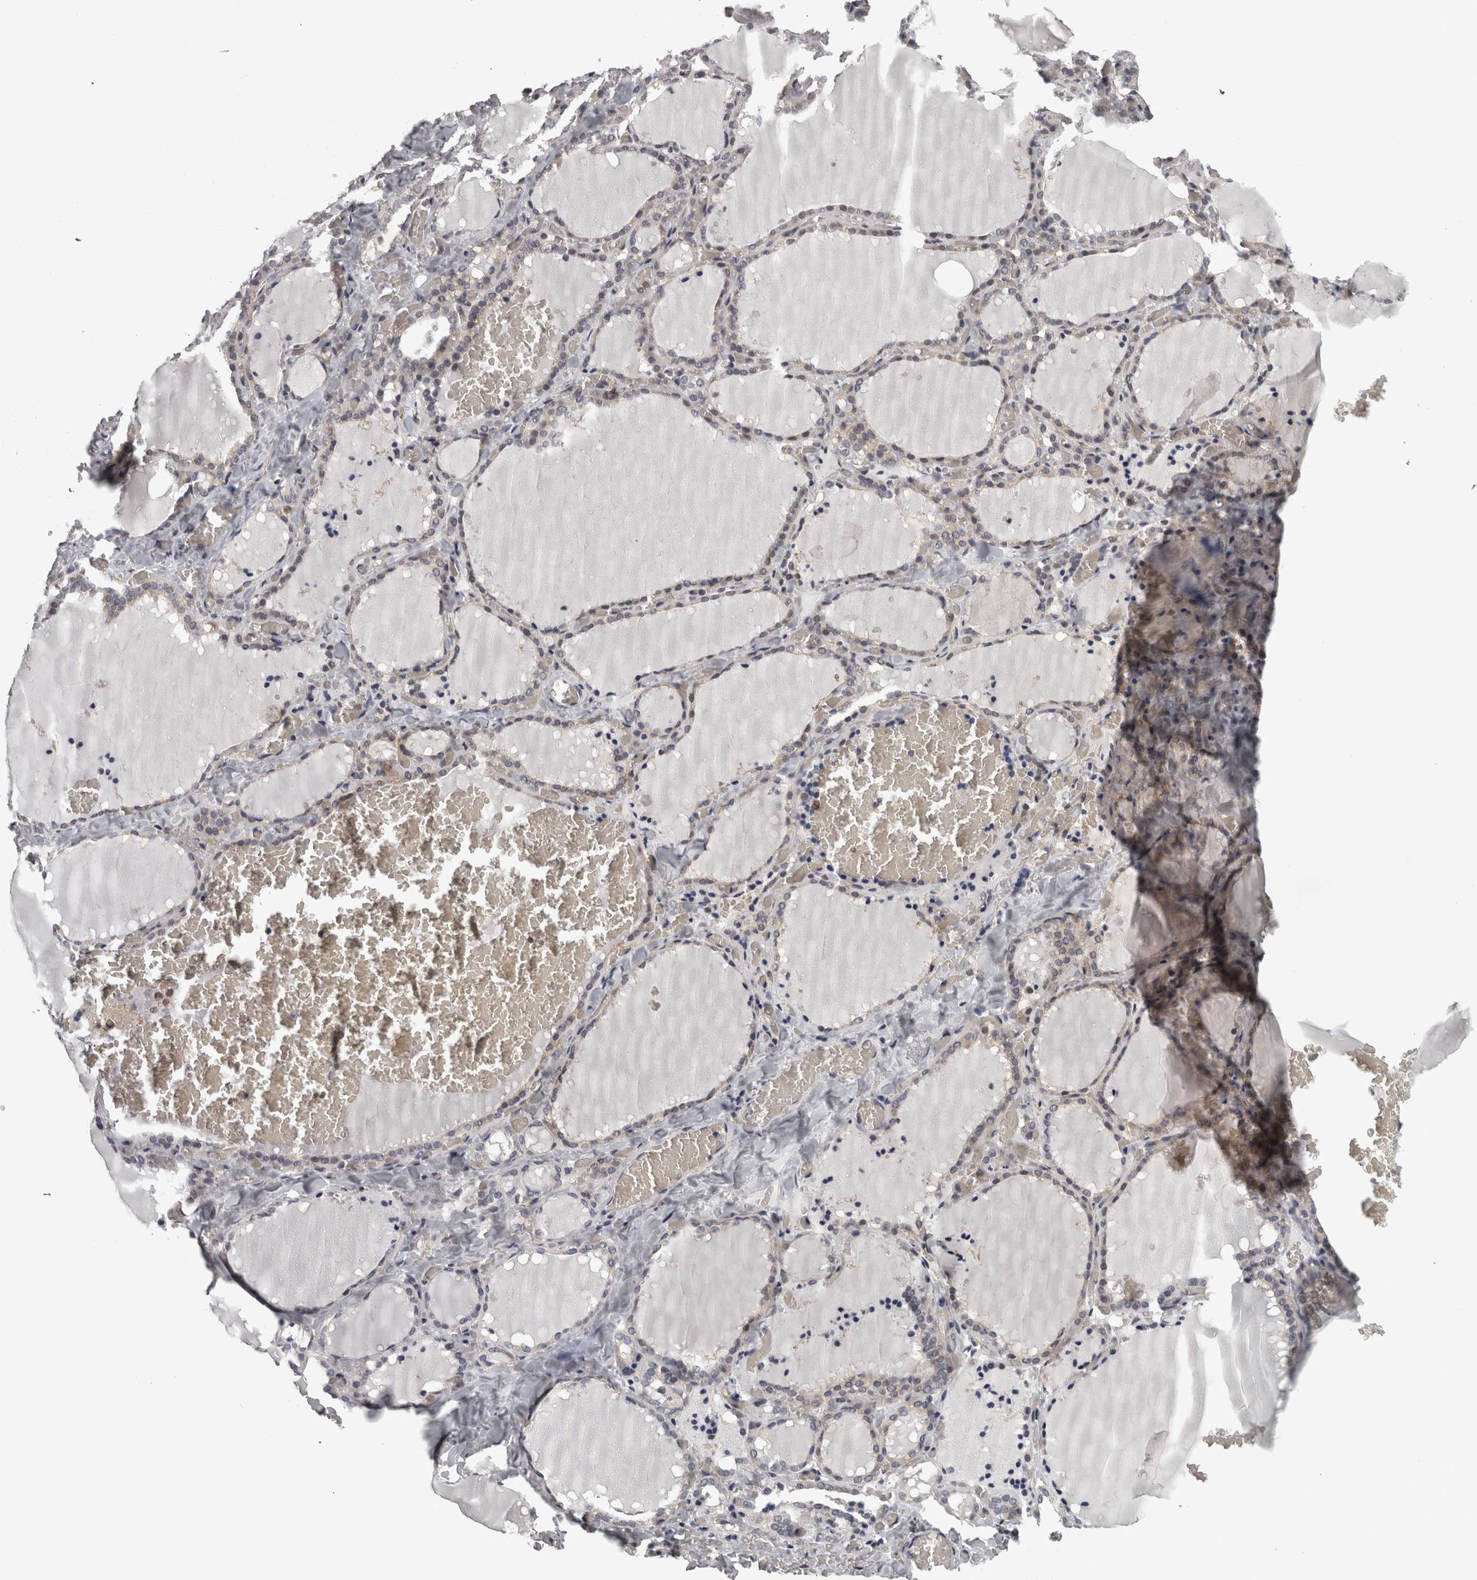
{"staining": {"intensity": "weak", "quantity": "25%-75%", "location": "cytoplasmic/membranous"}, "tissue": "thyroid gland", "cell_type": "Glandular cells", "image_type": "normal", "snomed": [{"axis": "morphology", "description": "Normal tissue, NOS"}, {"axis": "topography", "description": "Thyroid gland"}], "caption": "This histopathology image reveals immunohistochemistry staining of normal human thyroid gland, with low weak cytoplasmic/membranous positivity in approximately 25%-75% of glandular cells.", "gene": "CACYBP", "patient": {"sex": "female", "age": 22}}